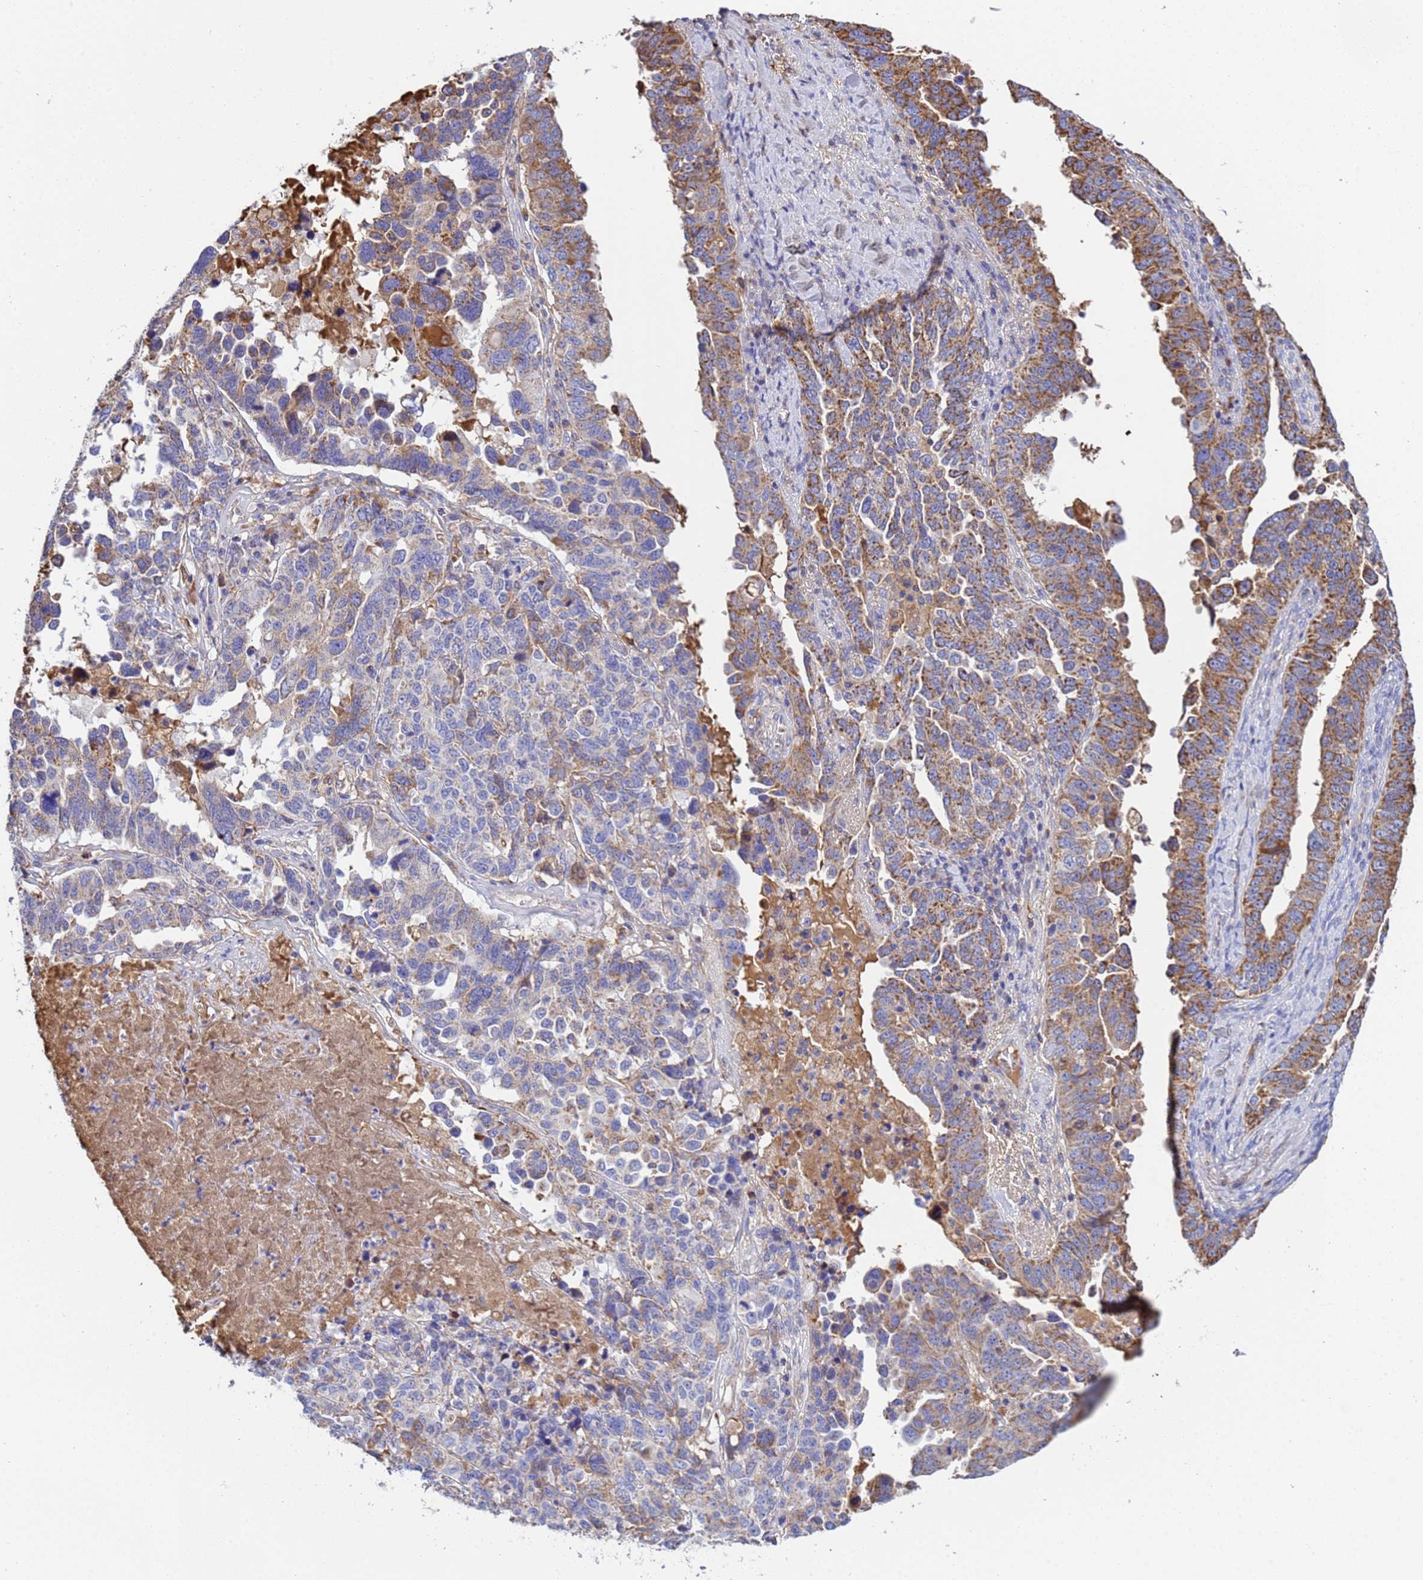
{"staining": {"intensity": "moderate", "quantity": "25%-75%", "location": "cytoplasmic/membranous"}, "tissue": "ovarian cancer", "cell_type": "Tumor cells", "image_type": "cancer", "snomed": [{"axis": "morphology", "description": "Carcinoma, endometroid"}, {"axis": "topography", "description": "Ovary"}], "caption": "Endometroid carcinoma (ovarian) tissue reveals moderate cytoplasmic/membranous expression in about 25%-75% of tumor cells", "gene": "GLUD1", "patient": {"sex": "female", "age": 62}}